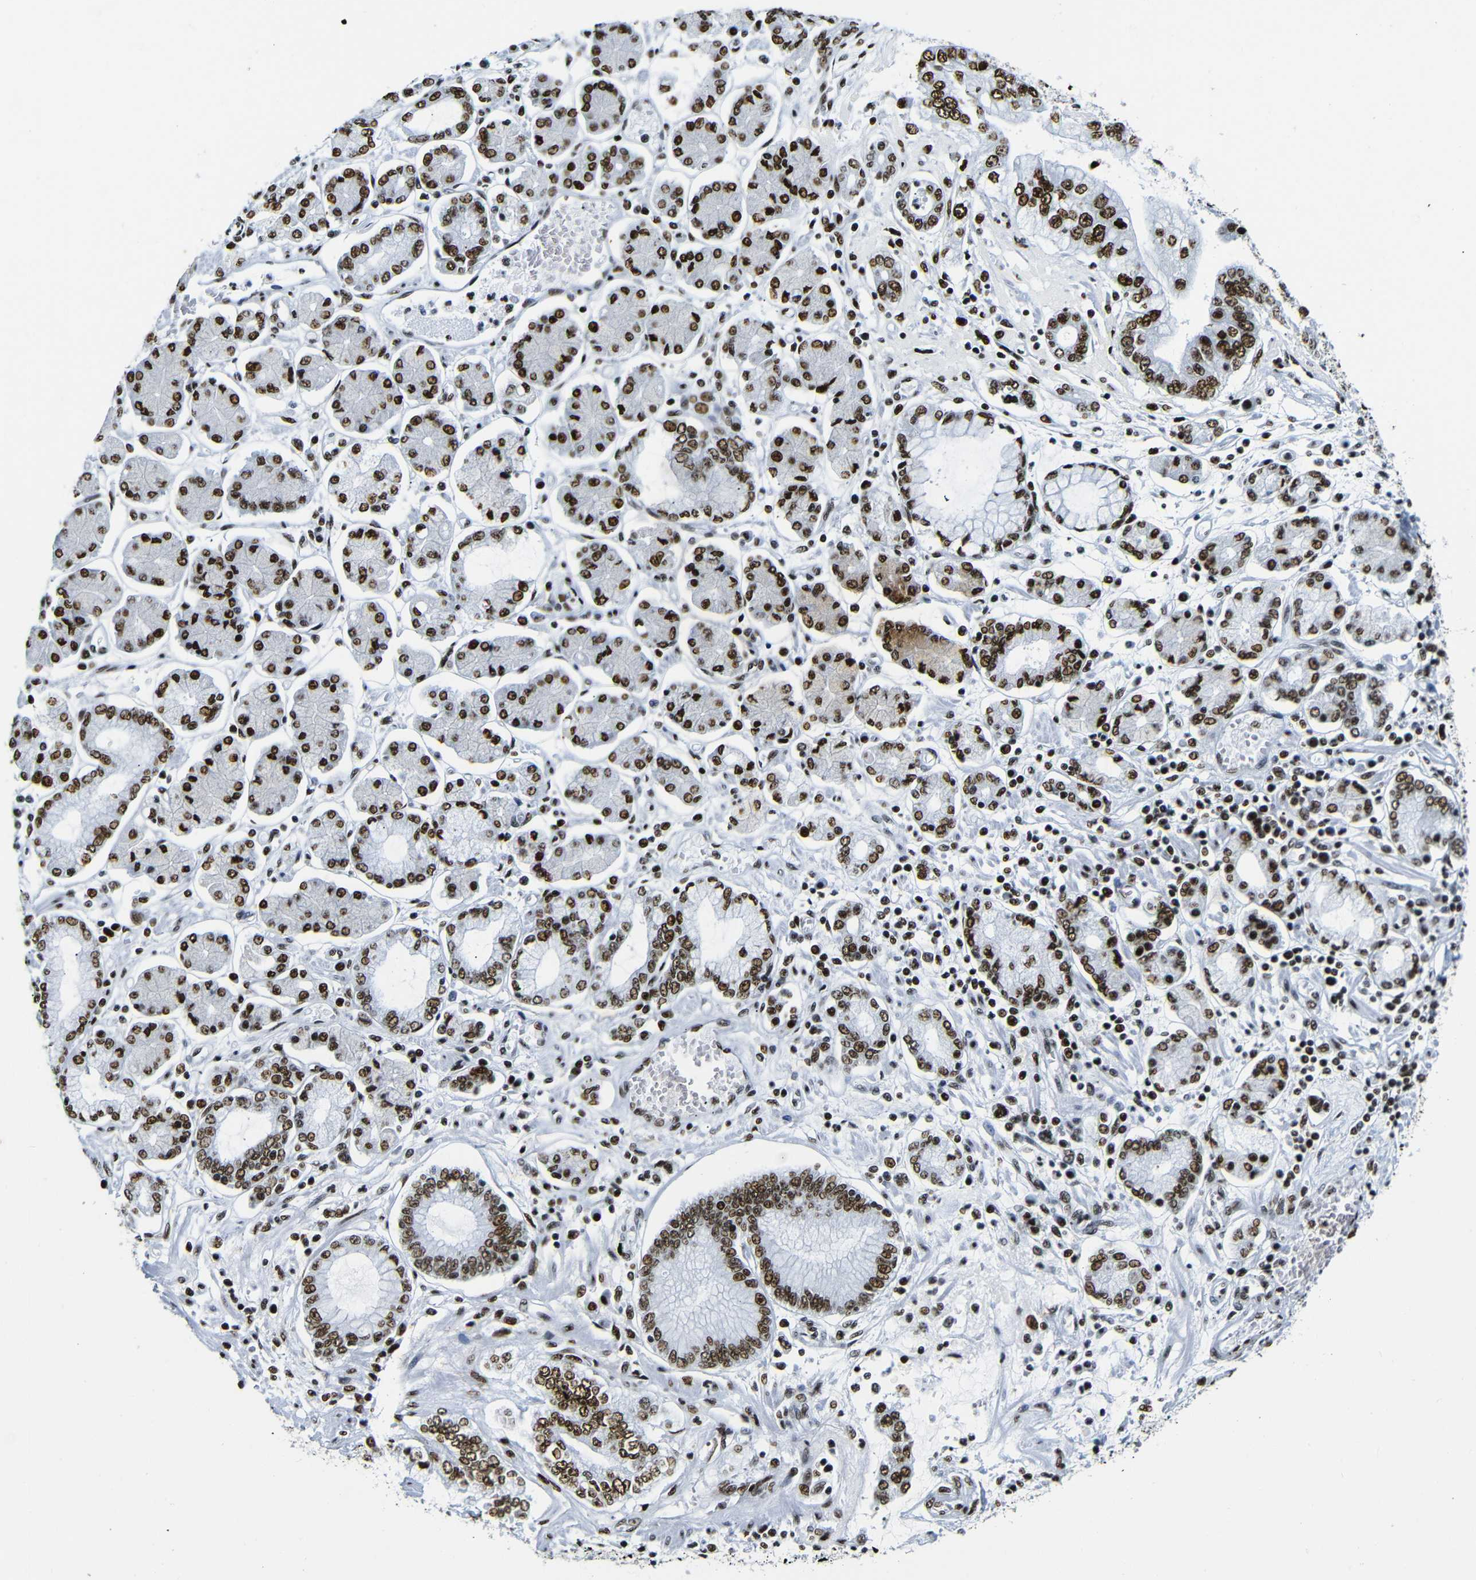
{"staining": {"intensity": "strong", "quantity": ">75%", "location": "nuclear"}, "tissue": "stomach cancer", "cell_type": "Tumor cells", "image_type": "cancer", "snomed": [{"axis": "morphology", "description": "Adenocarcinoma, NOS"}, {"axis": "topography", "description": "Stomach"}], "caption": "Human stomach cancer (adenocarcinoma) stained with a brown dye shows strong nuclear positive staining in about >75% of tumor cells.", "gene": "SRSF1", "patient": {"sex": "male", "age": 76}}